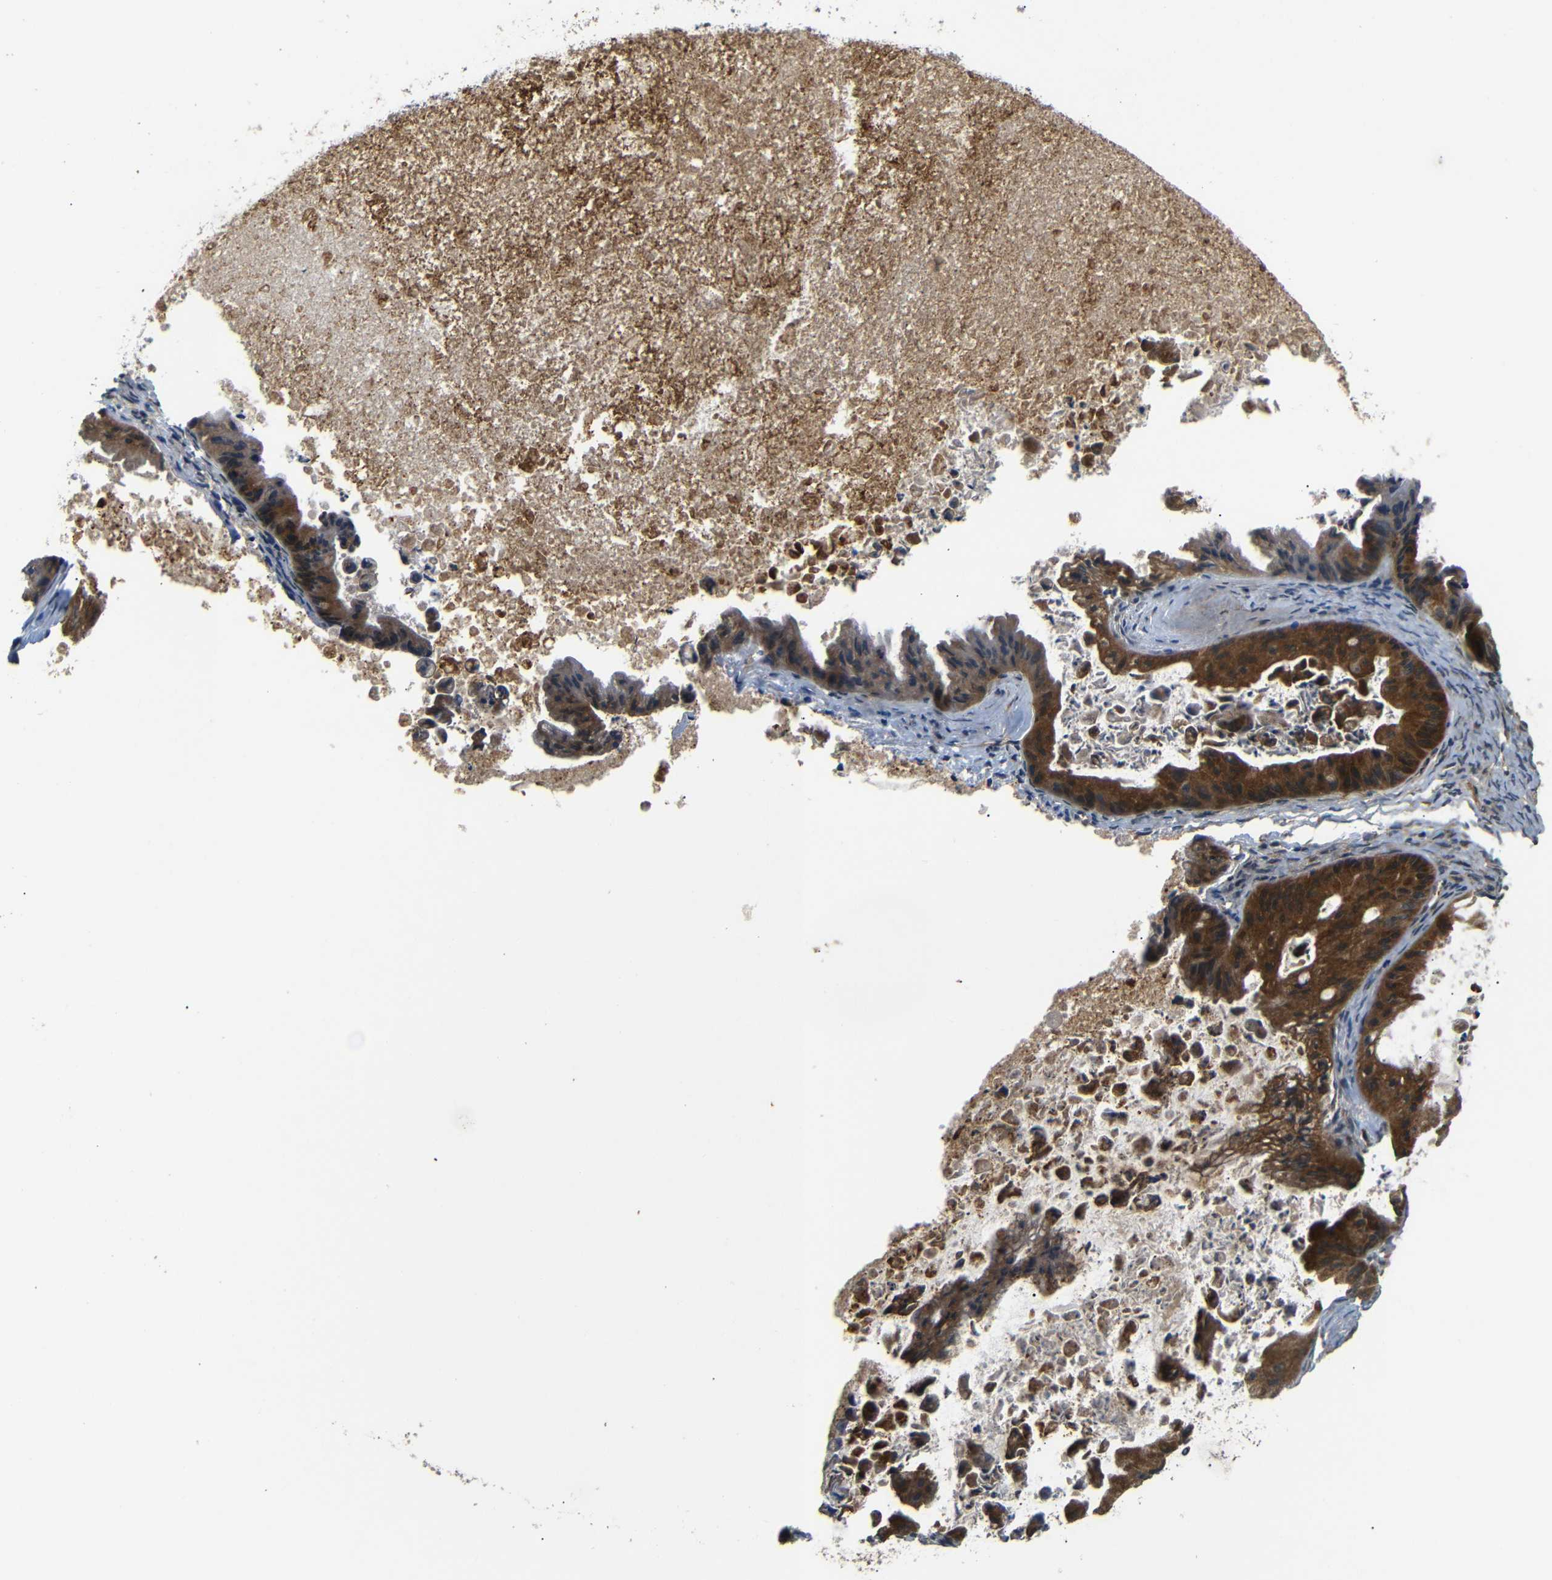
{"staining": {"intensity": "strong", "quantity": ">75%", "location": "cytoplasmic/membranous"}, "tissue": "ovarian cancer", "cell_type": "Tumor cells", "image_type": "cancer", "snomed": [{"axis": "morphology", "description": "Cystadenocarcinoma, mucinous, NOS"}, {"axis": "topography", "description": "Ovary"}], "caption": "An image of human mucinous cystadenocarcinoma (ovarian) stained for a protein exhibits strong cytoplasmic/membranous brown staining in tumor cells.", "gene": "EPHB2", "patient": {"sex": "female", "age": 37}}